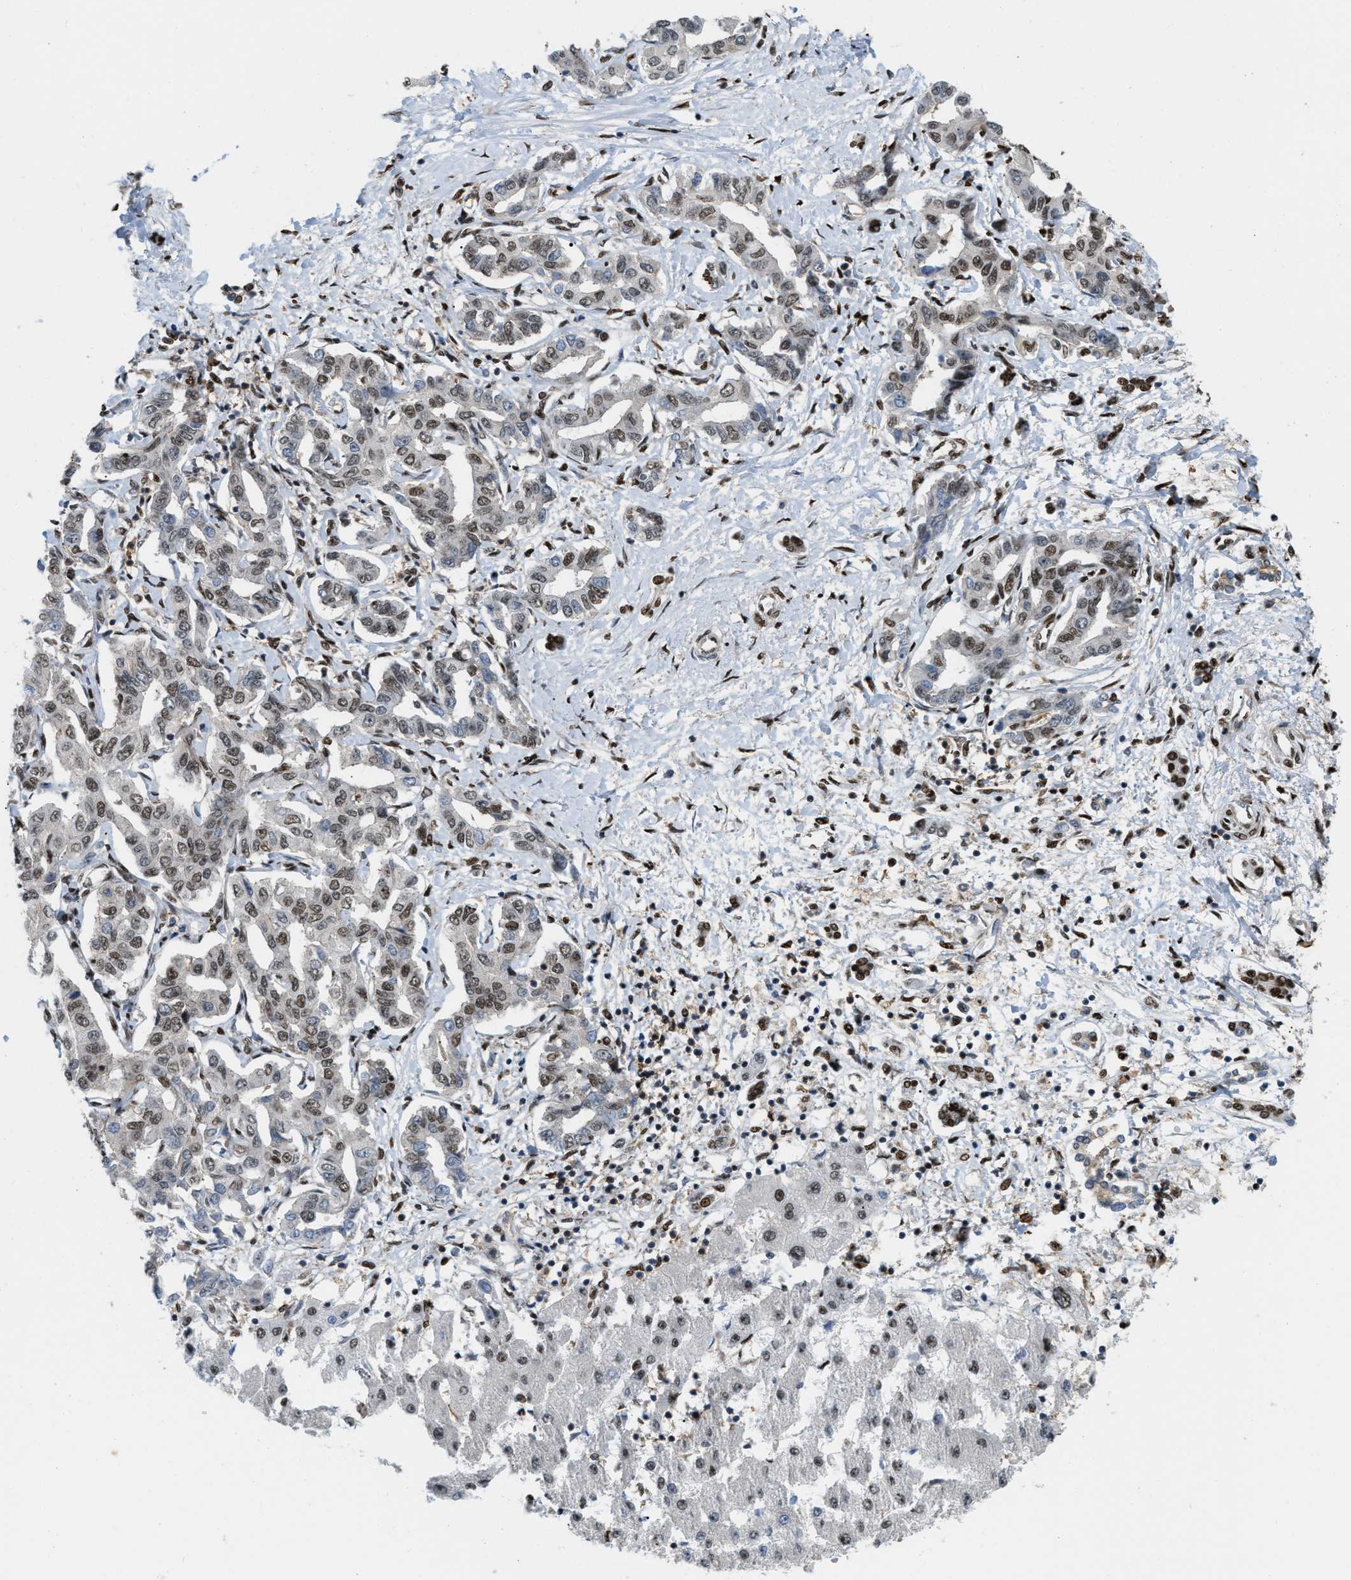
{"staining": {"intensity": "moderate", "quantity": ">75%", "location": "nuclear"}, "tissue": "liver cancer", "cell_type": "Tumor cells", "image_type": "cancer", "snomed": [{"axis": "morphology", "description": "Cholangiocarcinoma"}, {"axis": "topography", "description": "Liver"}], "caption": "Liver cancer stained for a protein (brown) demonstrates moderate nuclear positive expression in approximately >75% of tumor cells.", "gene": "NUMA1", "patient": {"sex": "male", "age": 59}}